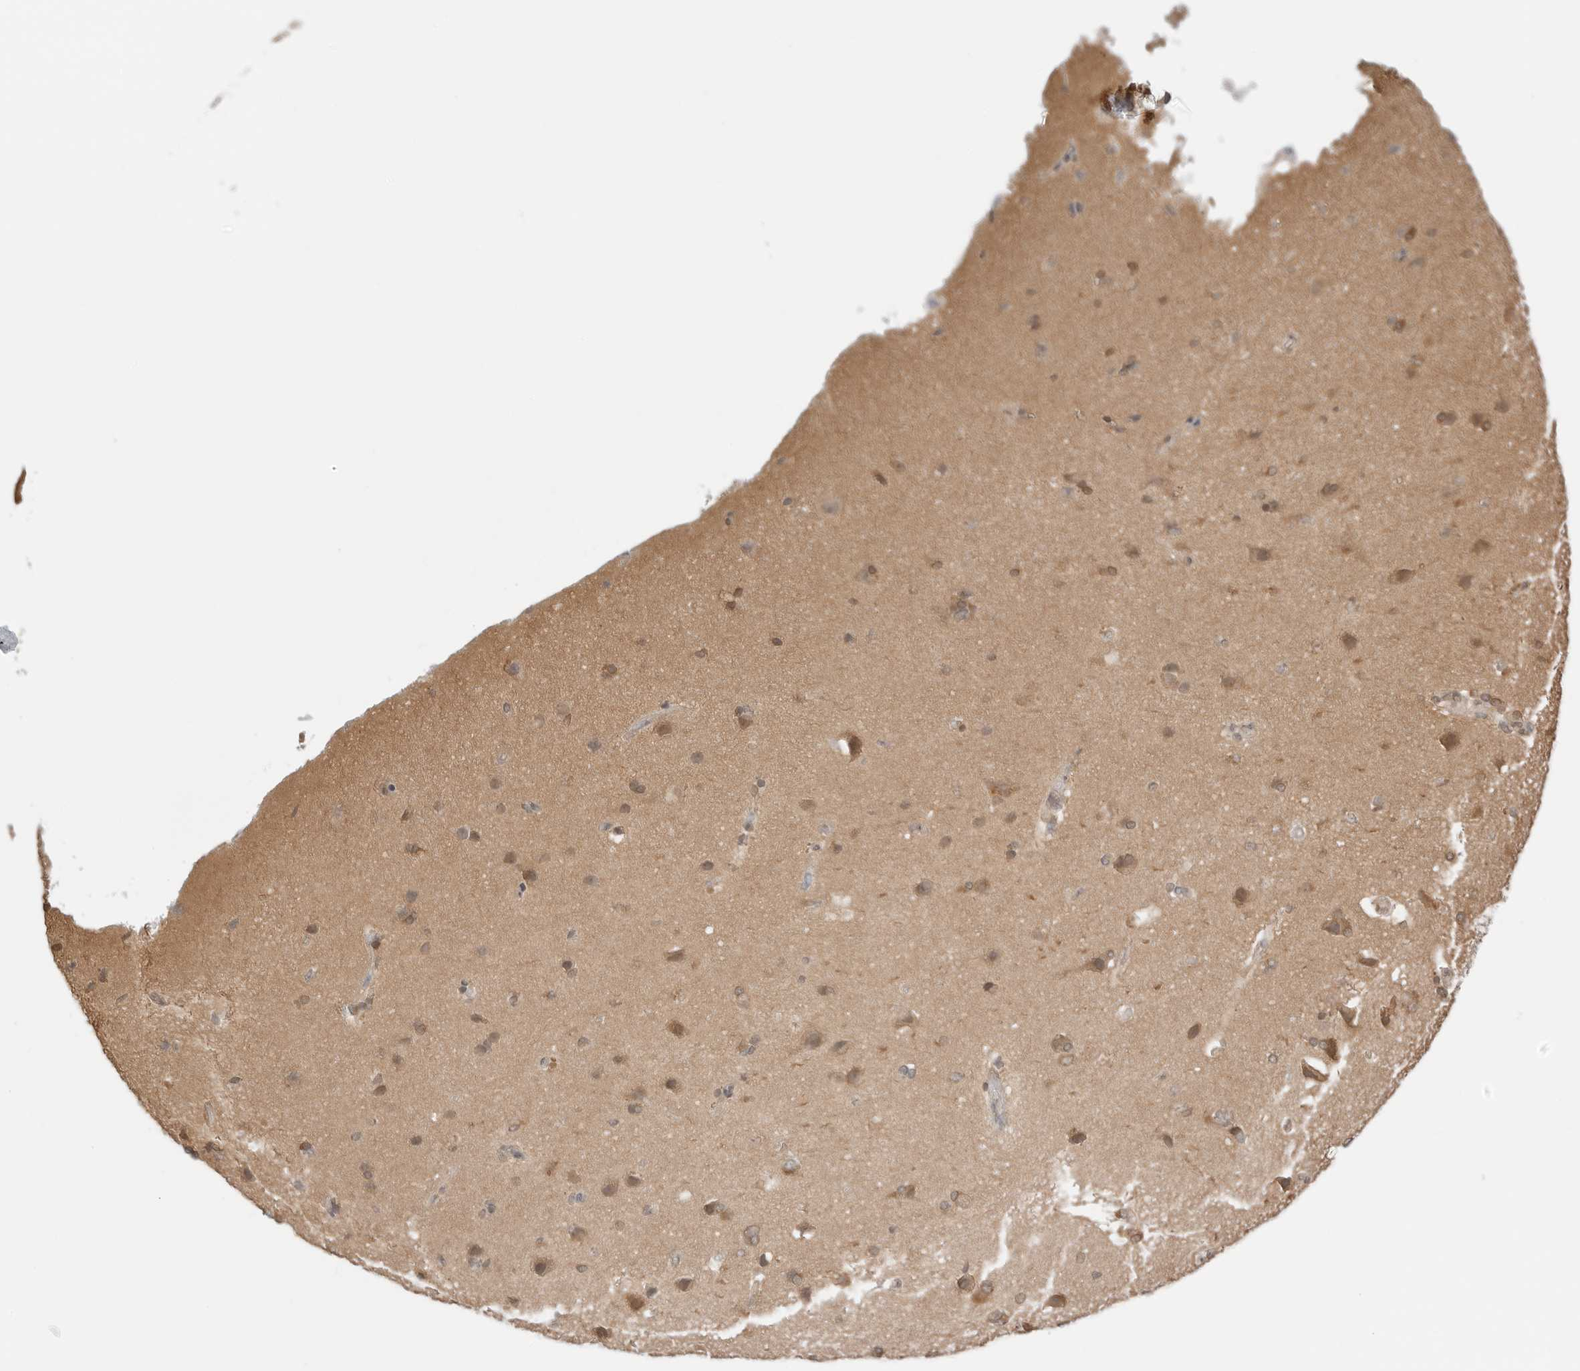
{"staining": {"intensity": "weak", "quantity": ">75%", "location": "cytoplasmic/membranous"}, "tissue": "cerebral cortex", "cell_type": "Endothelial cells", "image_type": "normal", "snomed": [{"axis": "morphology", "description": "Normal tissue, NOS"}, {"axis": "topography", "description": "Cerebral cortex"}], "caption": "A low amount of weak cytoplasmic/membranous expression is present in approximately >75% of endothelial cells in normal cerebral cortex.", "gene": "NUDC", "patient": {"sex": "male", "age": 62}}